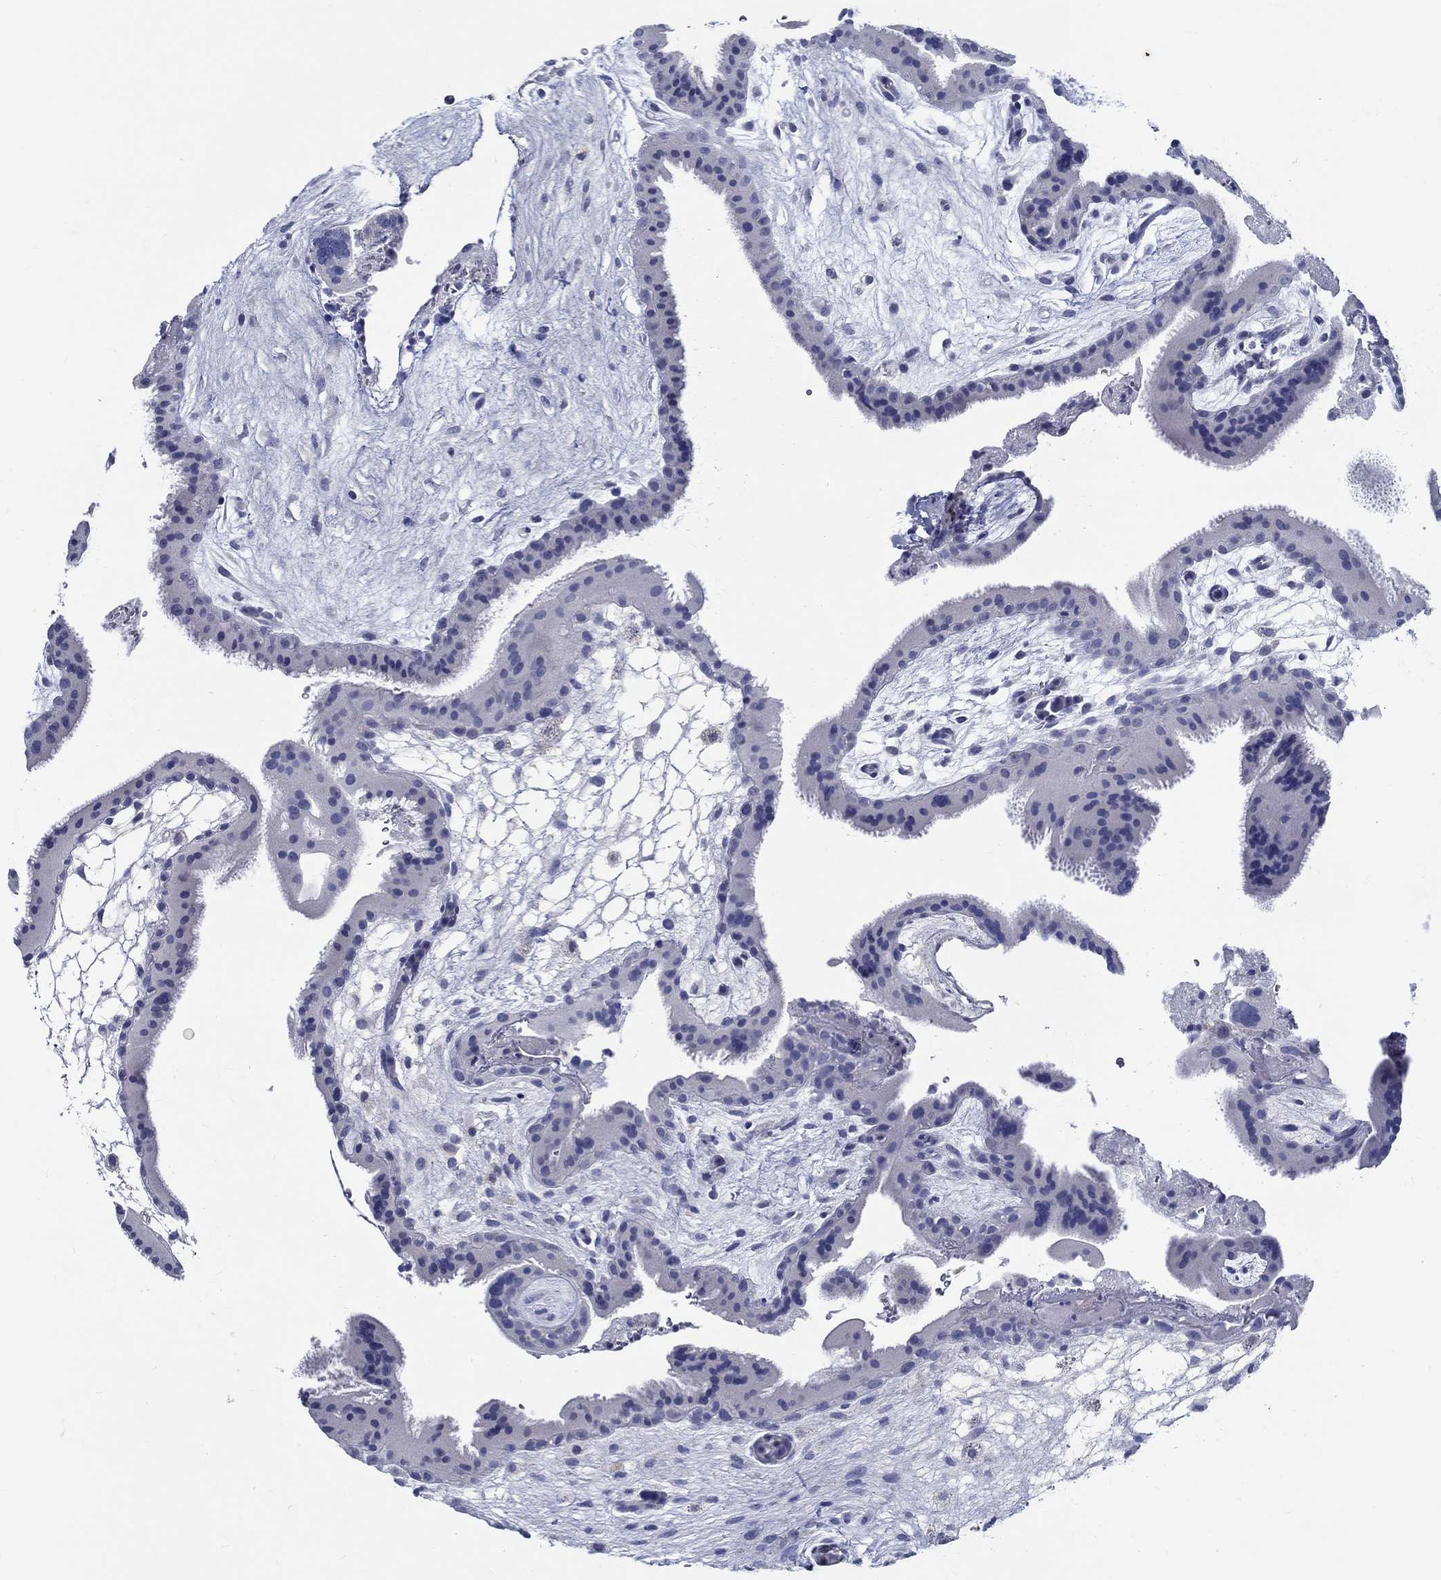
{"staining": {"intensity": "negative", "quantity": "none", "location": "none"}, "tissue": "placenta", "cell_type": "Decidual cells", "image_type": "normal", "snomed": [{"axis": "morphology", "description": "Normal tissue, NOS"}, {"axis": "topography", "description": "Placenta"}], "caption": "IHC of benign human placenta displays no expression in decidual cells. The staining is performed using DAB (3,3'-diaminobenzidine) brown chromogen with nuclei counter-stained in using hematoxylin.", "gene": "CETN1", "patient": {"sex": "female", "age": 19}}